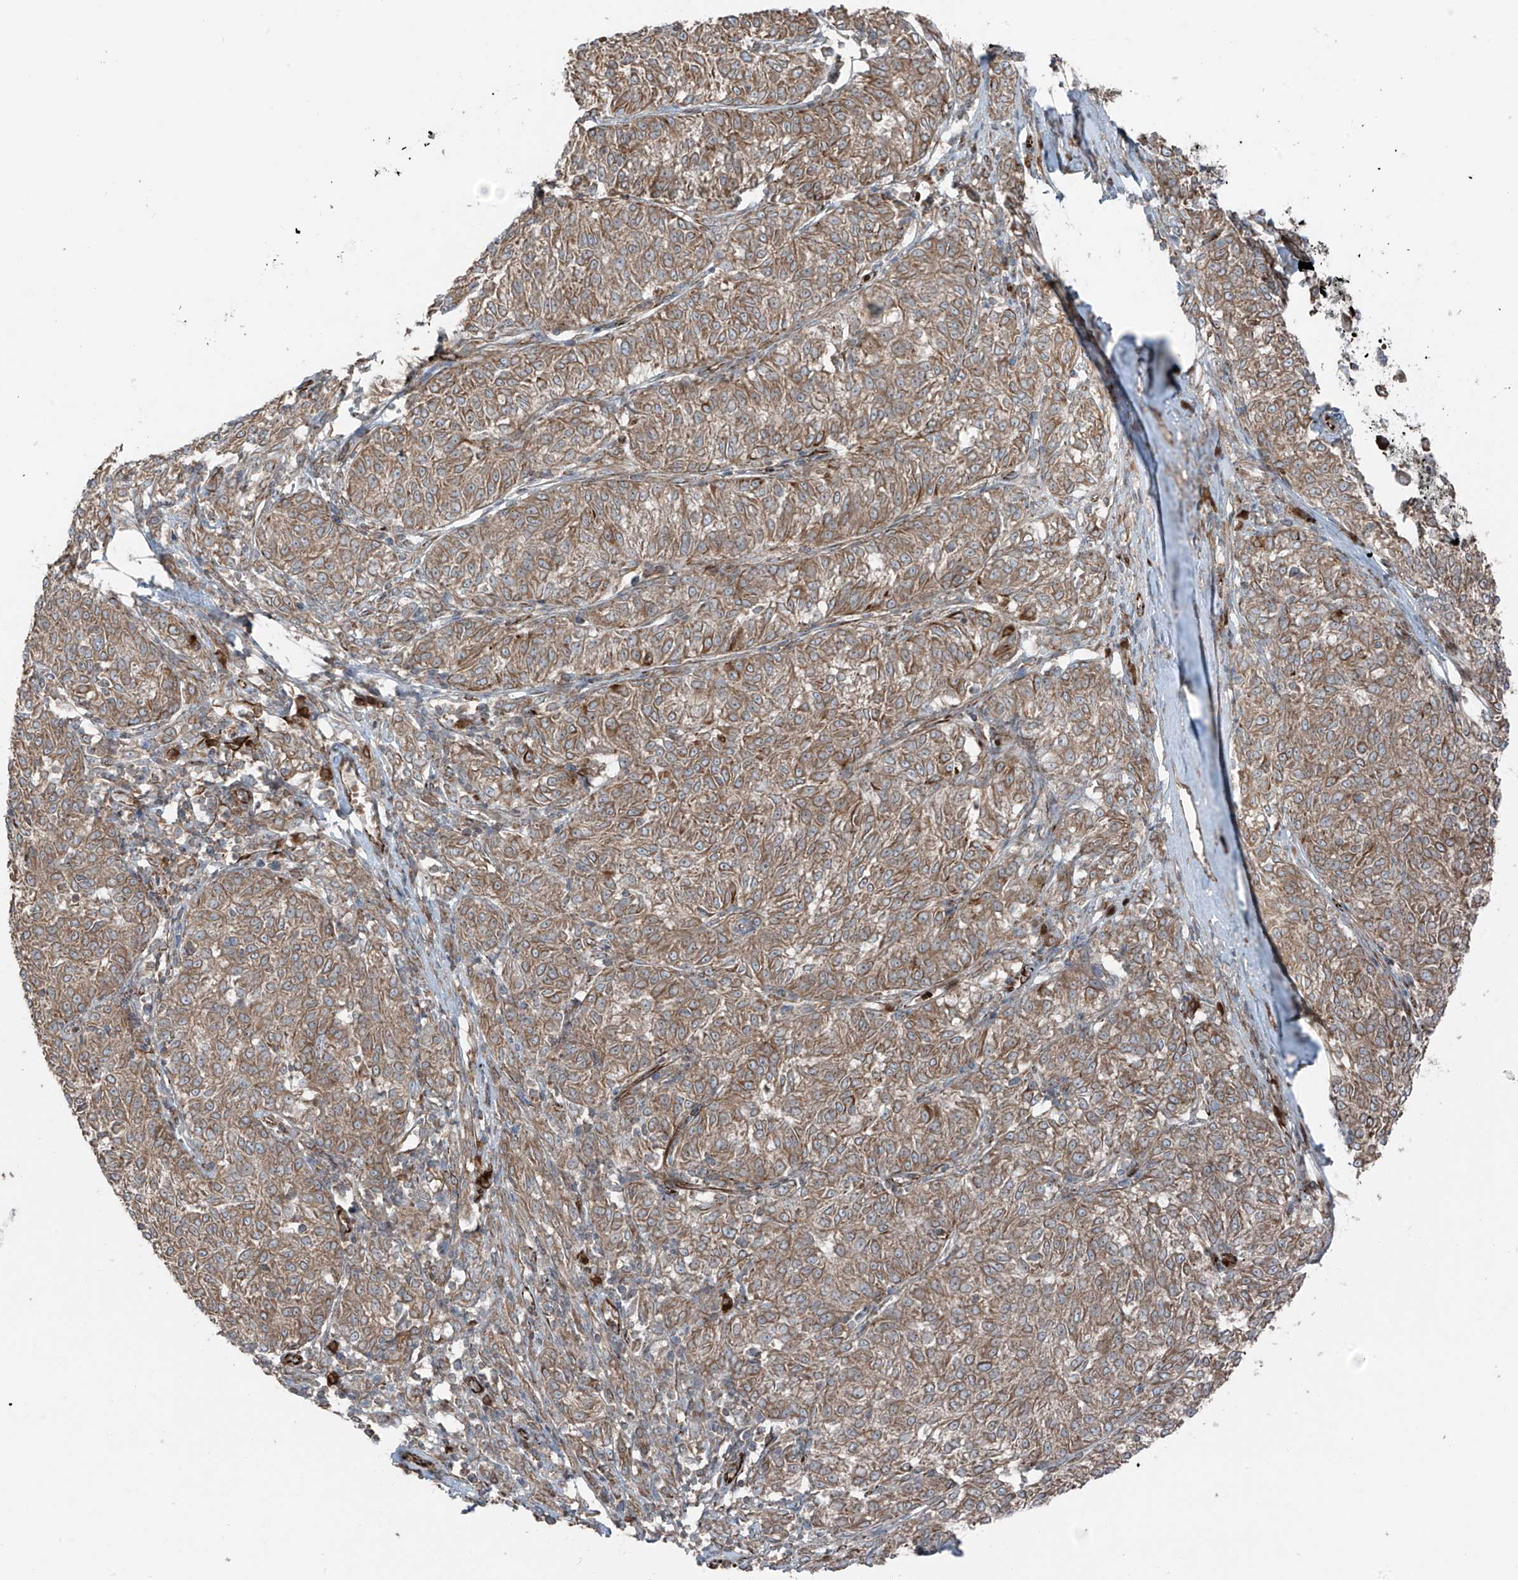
{"staining": {"intensity": "moderate", "quantity": ">75%", "location": "cytoplasmic/membranous"}, "tissue": "melanoma", "cell_type": "Tumor cells", "image_type": "cancer", "snomed": [{"axis": "morphology", "description": "Malignant melanoma, NOS"}, {"axis": "topography", "description": "Skin"}], "caption": "Immunohistochemistry micrograph of human melanoma stained for a protein (brown), which shows medium levels of moderate cytoplasmic/membranous positivity in approximately >75% of tumor cells.", "gene": "ERLEC1", "patient": {"sex": "female", "age": 72}}